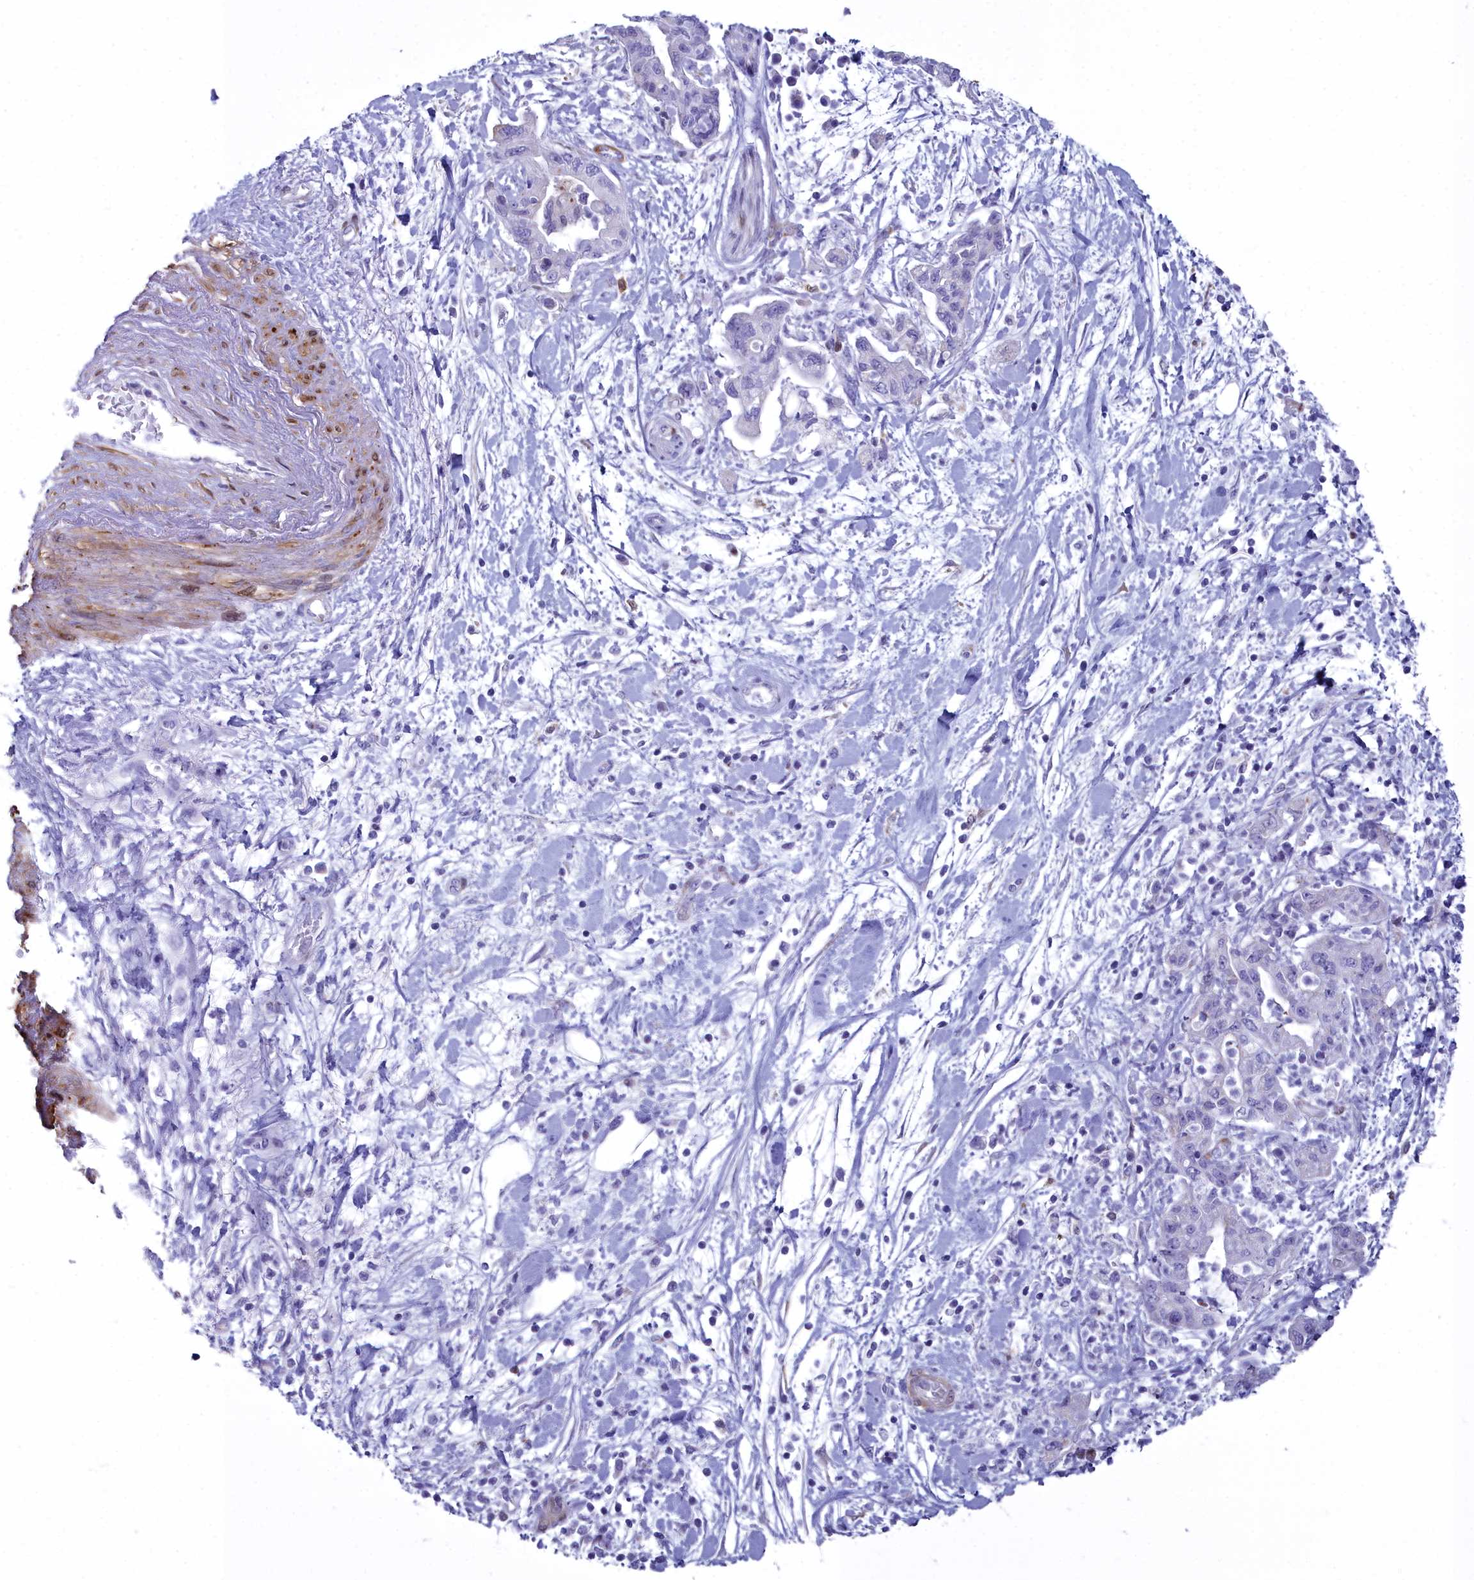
{"staining": {"intensity": "negative", "quantity": "none", "location": "none"}, "tissue": "pancreatic cancer", "cell_type": "Tumor cells", "image_type": "cancer", "snomed": [{"axis": "morphology", "description": "Adenocarcinoma, NOS"}, {"axis": "topography", "description": "Pancreas"}], "caption": "Photomicrograph shows no protein positivity in tumor cells of pancreatic adenocarcinoma tissue.", "gene": "PPP1R14A", "patient": {"sex": "female", "age": 73}}